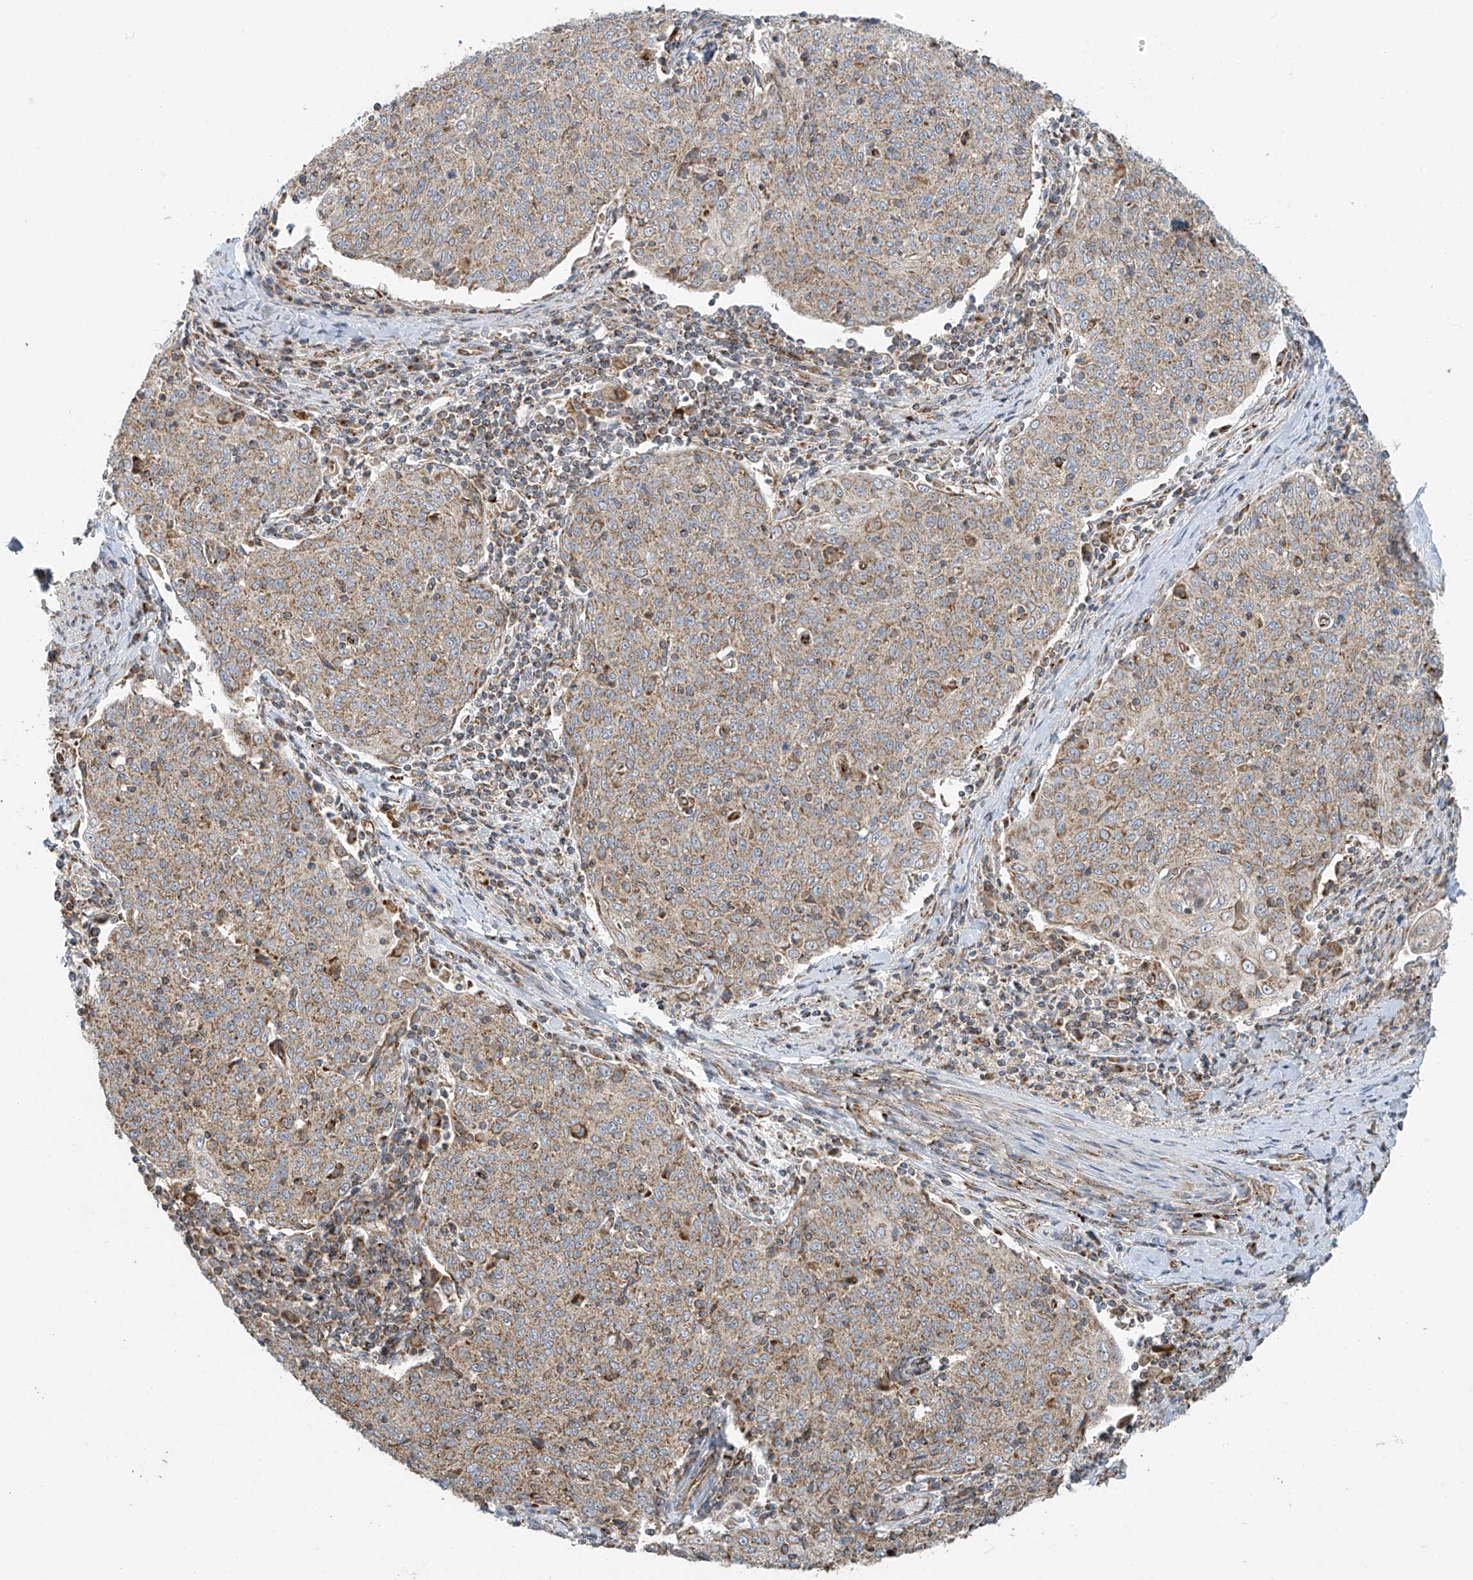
{"staining": {"intensity": "weak", "quantity": "25%-75%", "location": "cytoplasmic/membranous"}, "tissue": "cervical cancer", "cell_type": "Tumor cells", "image_type": "cancer", "snomed": [{"axis": "morphology", "description": "Squamous cell carcinoma, NOS"}, {"axis": "topography", "description": "Cervix"}], "caption": "IHC histopathology image of human squamous cell carcinoma (cervical) stained for a protein (brown), which displays low levels of weak cytoplasmic/membranous positivity in about 25%-75% of tumor cells.", "gene": "METTL6", "patient": {"sex": "female", "age": 48}}